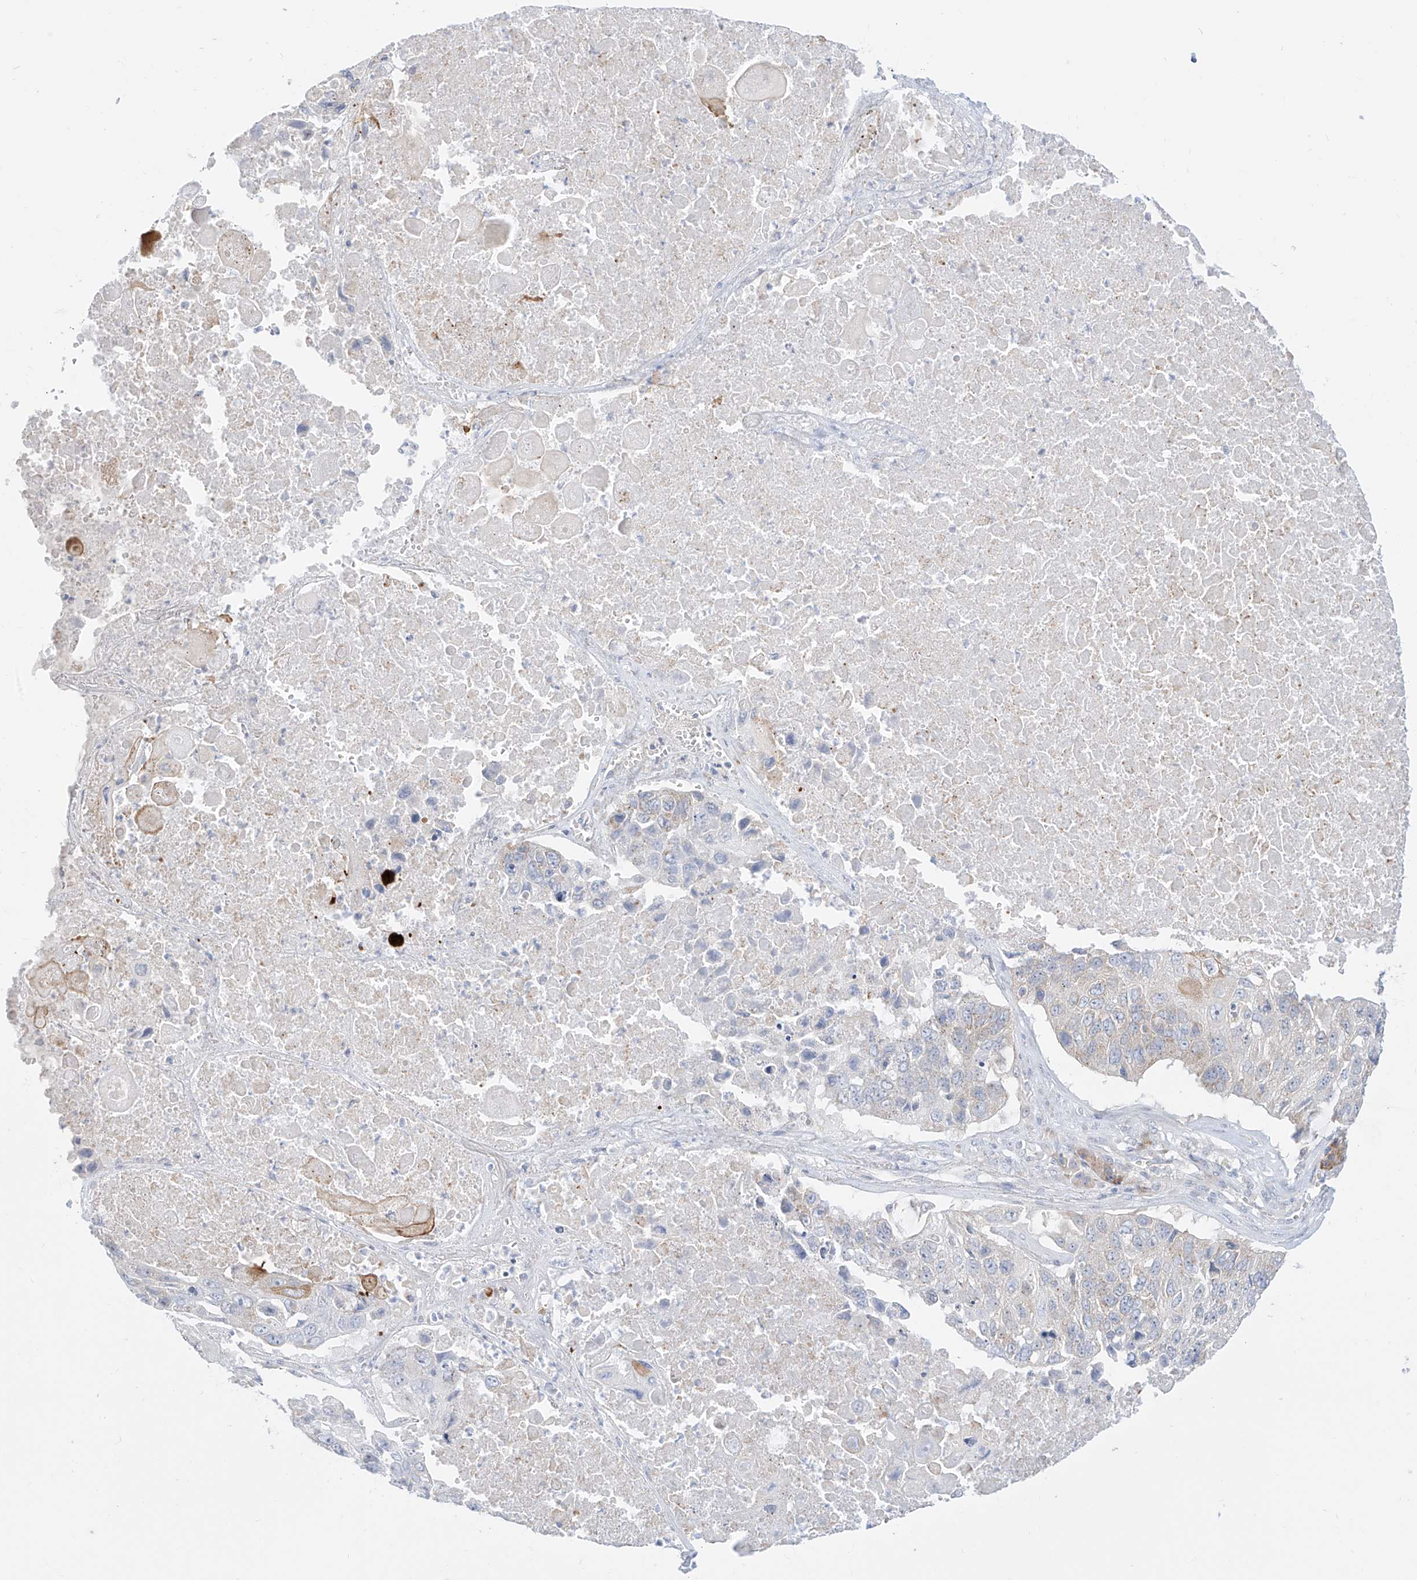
{"staining": {"intensity": "moderate", "quantity": "<25%", "location": "cytoplasmic/membranous"}, "tissue": "lung cancer", "cell_type": "Tumor cells", "image_type": "cancer", "snomed": [{"axis": "morphology", "description": "Squamous cell carcinoma, NOS"}, {"axis": "topography", "description": "Lung"}], "caption": "Lung cancer stained for a protein displays moderate cytoplasmic/membranous positivity in tumor cells.", "gene": "SYTL3", "patient": {"sex": "male", "age": 61}}